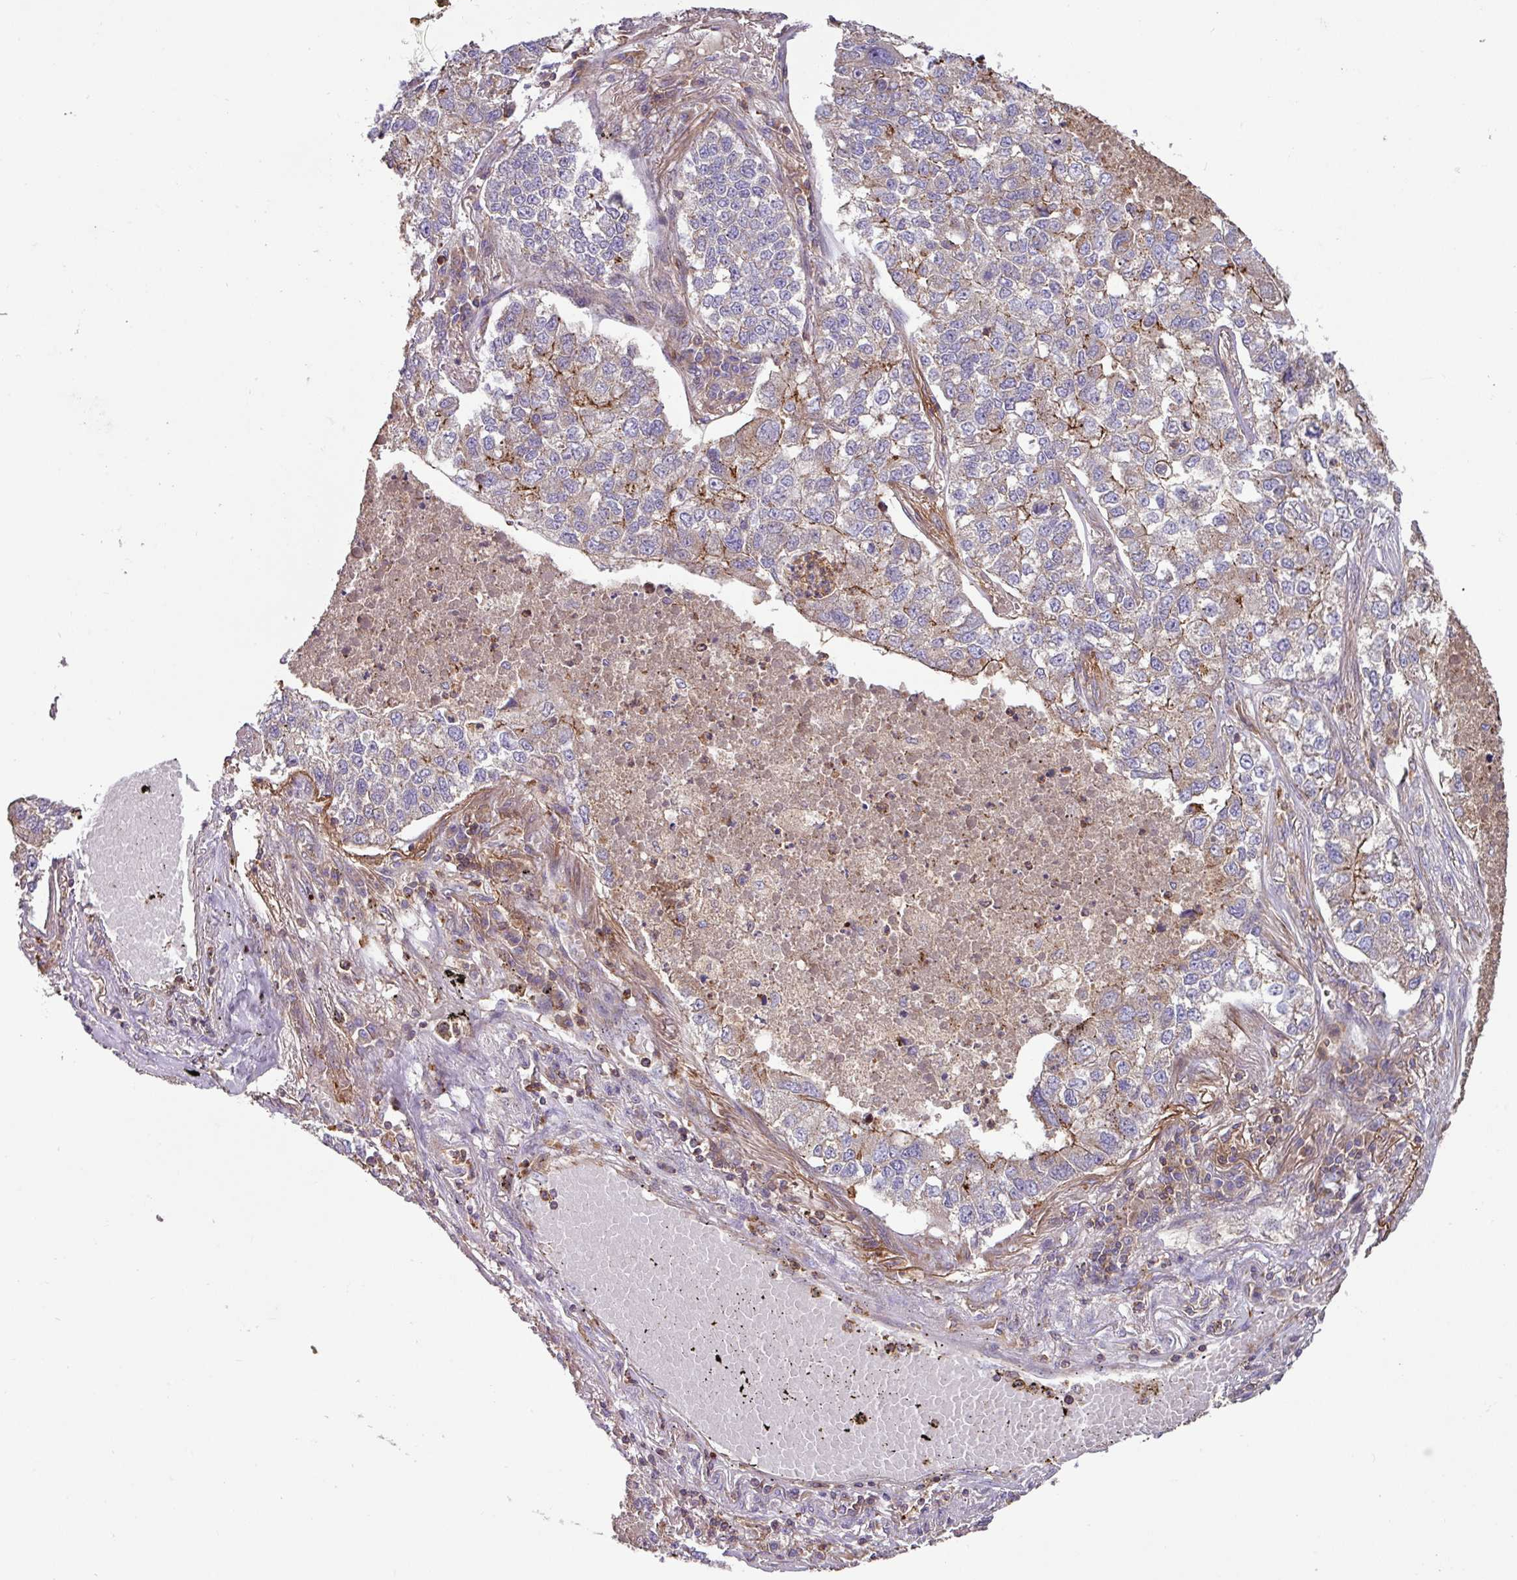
{"staining": {"intensity": "moderate", "quantity": "<25%", "location": "cytoplasmic/membranous"}, "tissue": "lung cancer", "cell_type": "Tumor cells", "image_type": "cancer", "snomed": [{"axis": "morphology", "description": "Adenocarcinoma, NOS"}, {"axis": "topography", "description": "Lung"}], "caption": "Immunohistochemical staining of lung adenocarcinoma shows moderate cytoplasmic/membranous protein positivity in approximately <25% of tumor cells. (DAB (3,3'-diaminobenzidine) IHC, brown staining for protein, blue staining for nuclei).", "gene": "RIC1", "patient": {"sex": "male", "age": 49}}